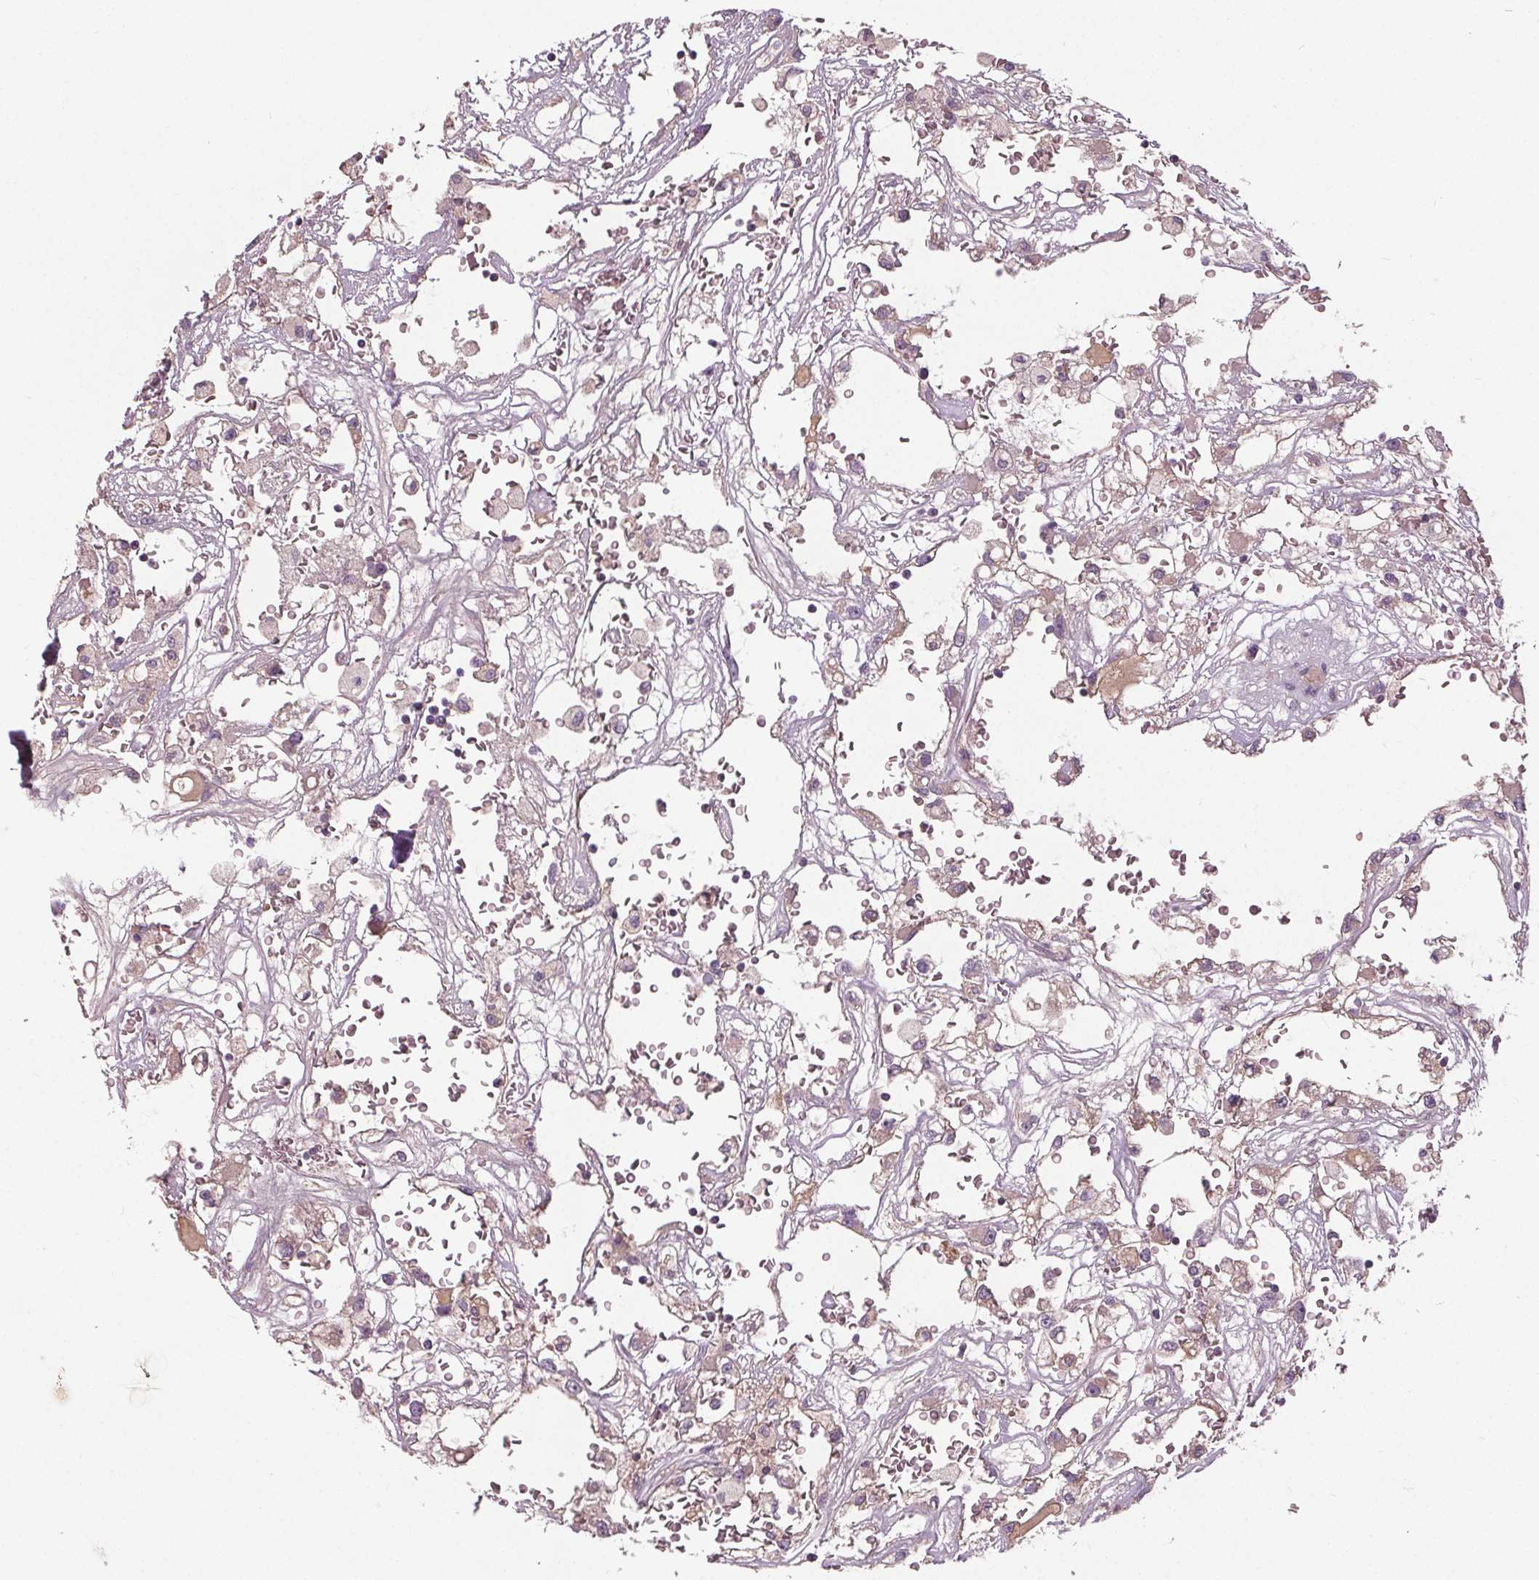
{"staining": {"intensity": "negative", "quantity": "none", "location": "none"}, "tissue": "renal cancer", "cell_type": "Tumor cells", "image_type": "cancer", "snomed": [{"axis": "morphology", "description": "Adenocarcinoma, NOS"}, {"axis": "topography", "description": "Kidney"}], "caption": "High power microscopy micrograph of an immunohistochemistry photomicrograph of renal cancer, revealing no significant expression in tumor cells.", "gene": "PDGFD", "patient": {"sex": "male", "age": 59}}